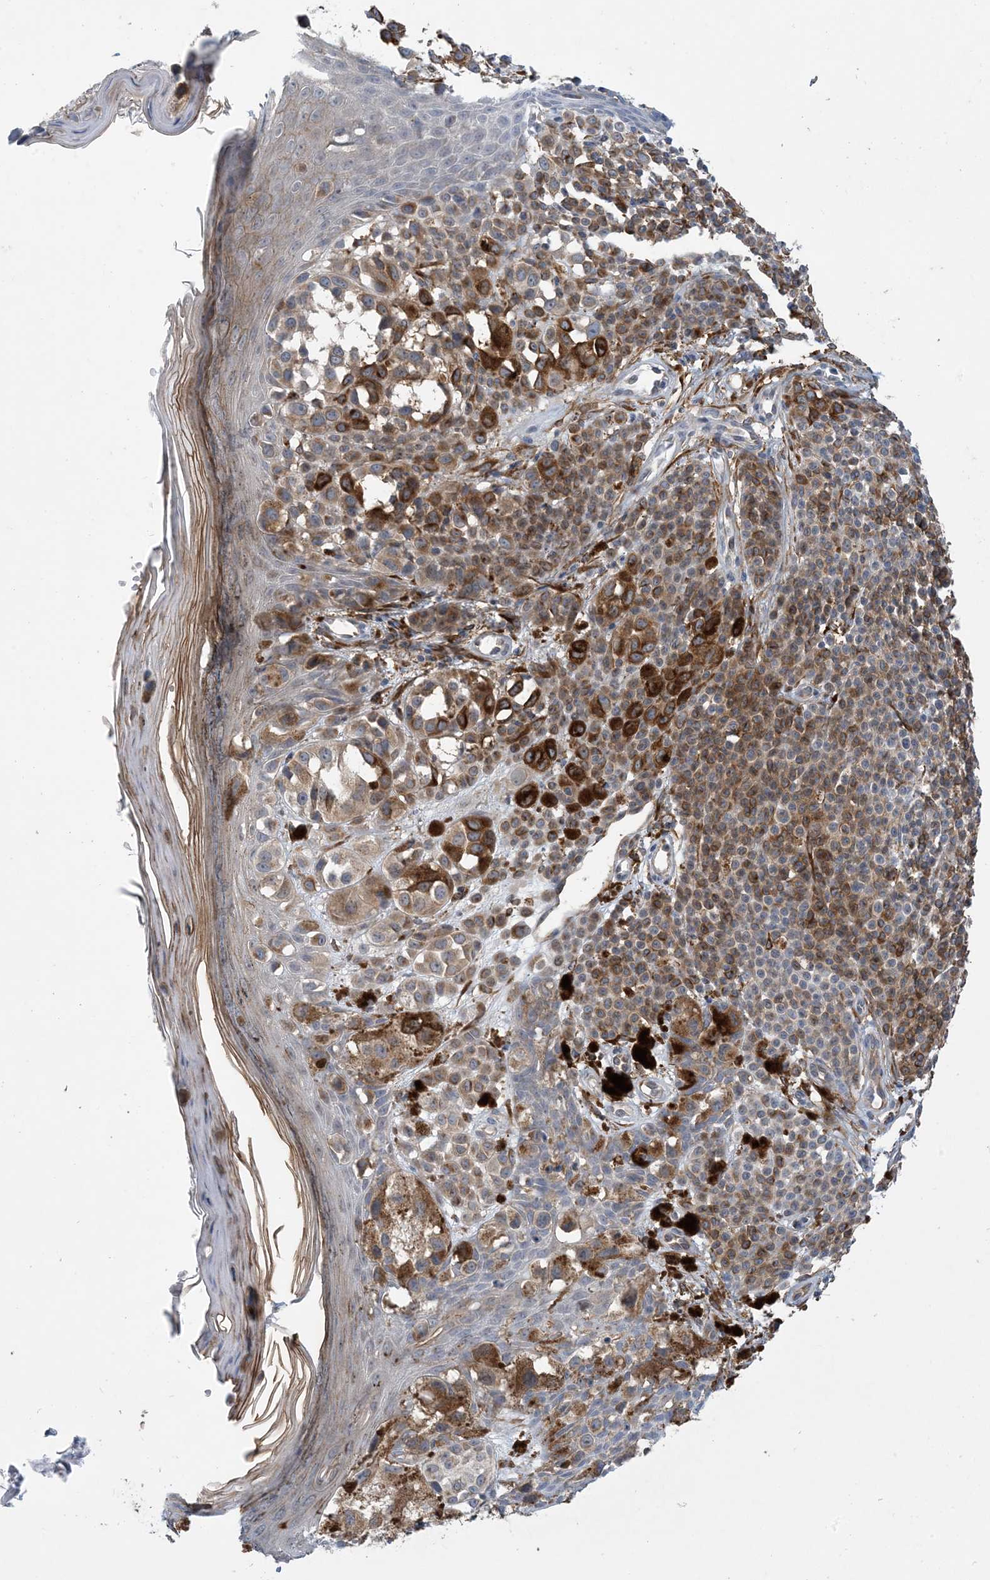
{"staining": {"intensity": "moderate", "quantity": ">75%", "location": "cytoplasmic/membranous"}, "tissue": "melanoma", "cell_type": "Tumor cells", "image_type": "cancer", "snomed": [{"axis": "morphology", "description": "Malignant melanoma, NOS"}, {"axis": "topography", "description": "Skin of leg"}], "caption": "A micrograph showing moderate cytoplasmic/membranous expression in approximately >75% of tumor cells in melanoma, as visualized by brown immunohistochemical staining.", "gene": "EIF2A", "patient": {"sex": "female", "age": 72}}